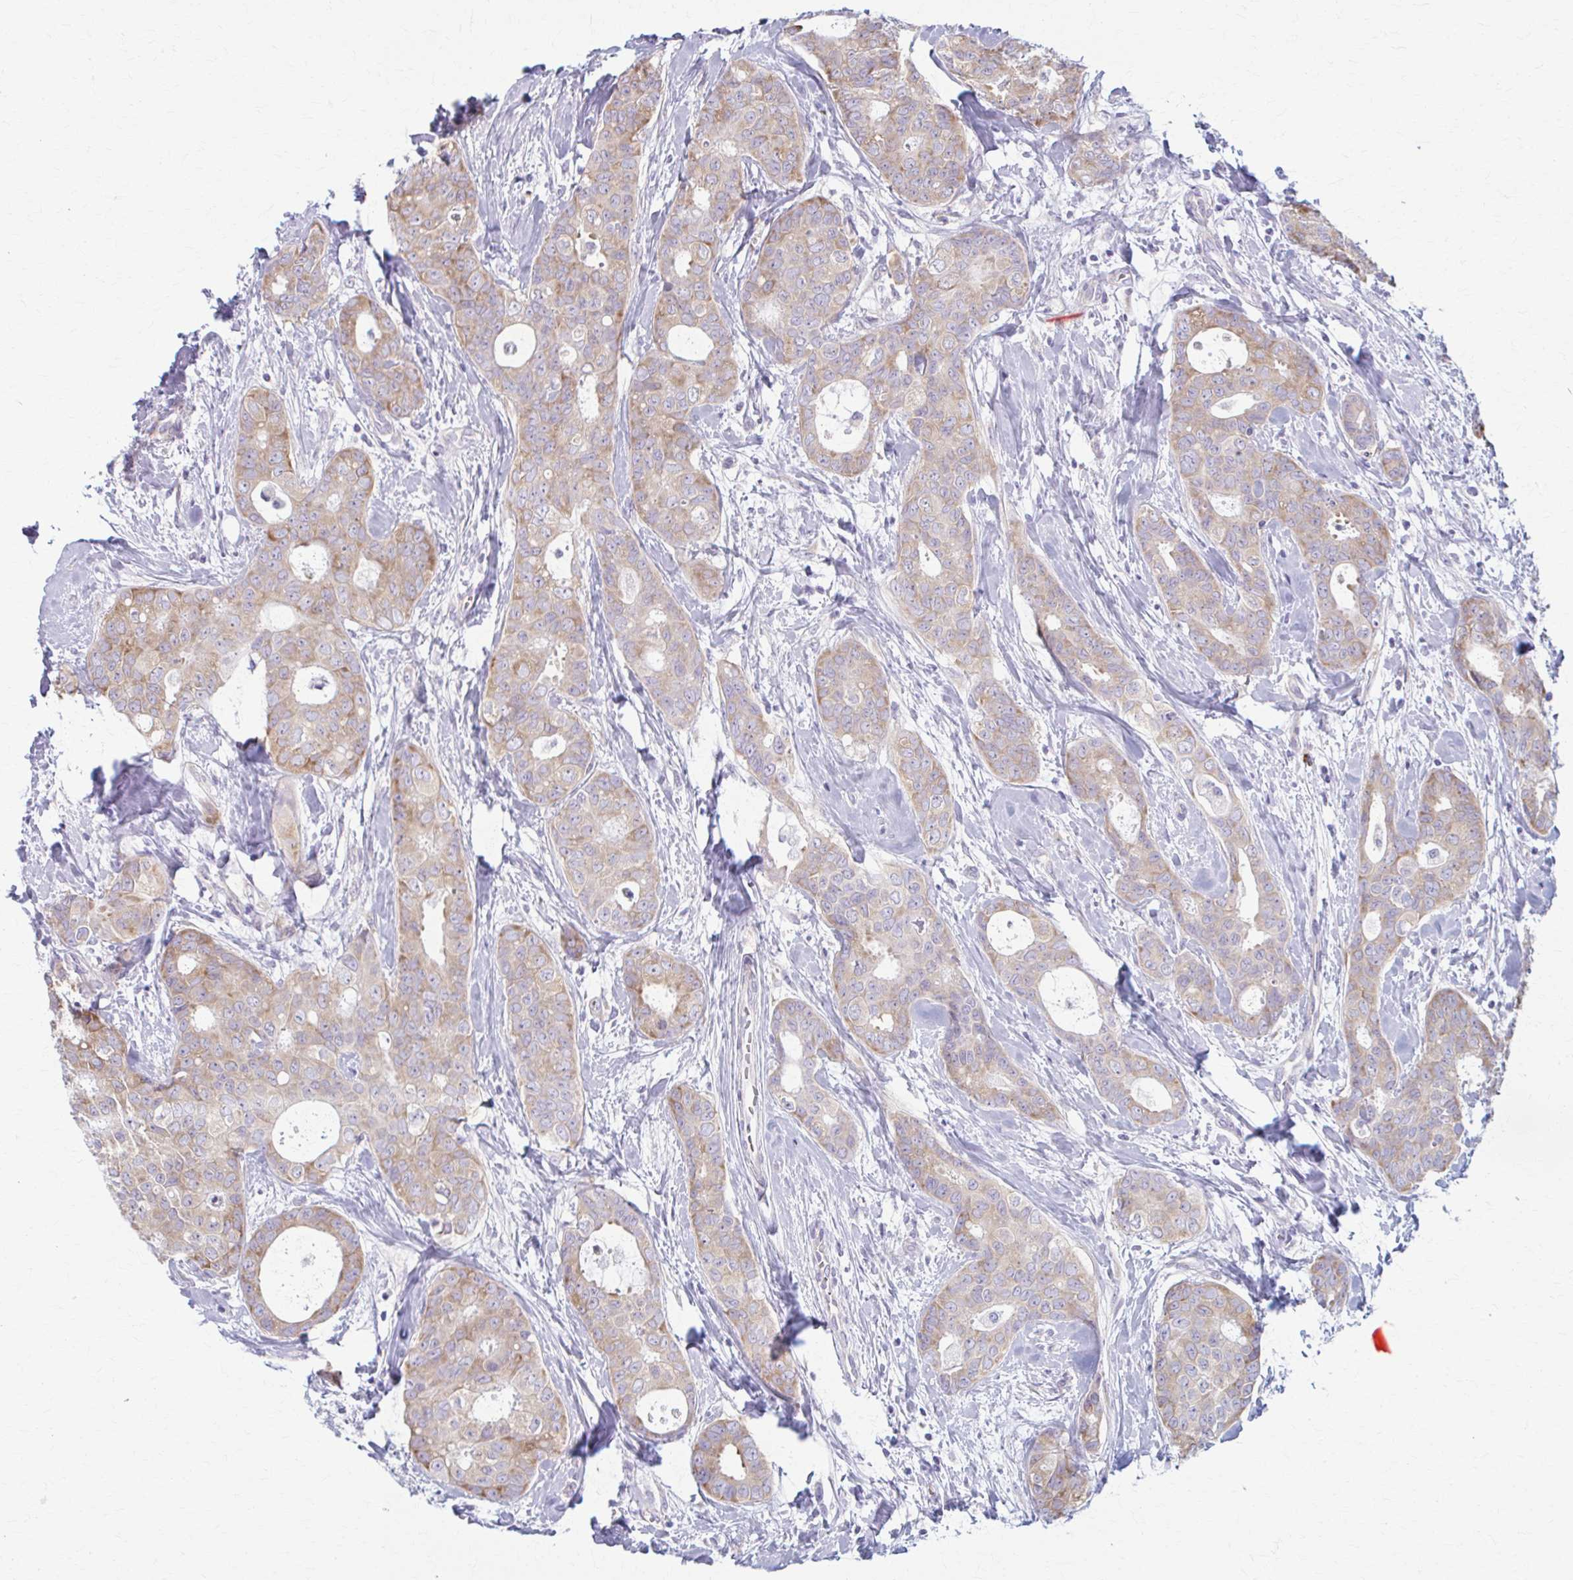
{"staining": {"intensity": "moderate", "quantity": "25%-75%", "location": "cytoplasmic/membranous"}, "tissue": "breast cancer", "cell_type": "Tumor cells", "image_type": "cancer", "snomed": [{"axis": "morphology", "description": "Duct carcinoma"}, {"axis": "topography", "description": "Breast"}], "caption": "Immunohistochemistry (IHC) of breast cancer (intraductal carcinoma) displays medium levels of moderate cytoplasmic/membranous staining in approximately 25%-75% of tumor cells. The staining is performed using DAB (3,3'-diaminobenzidine) brown chromogen to label protein expression. The nuclei are counter-stained blue using hematoxylin.", "gene": "PRKRA", "patient": {"sex": "female", "age": 45}}